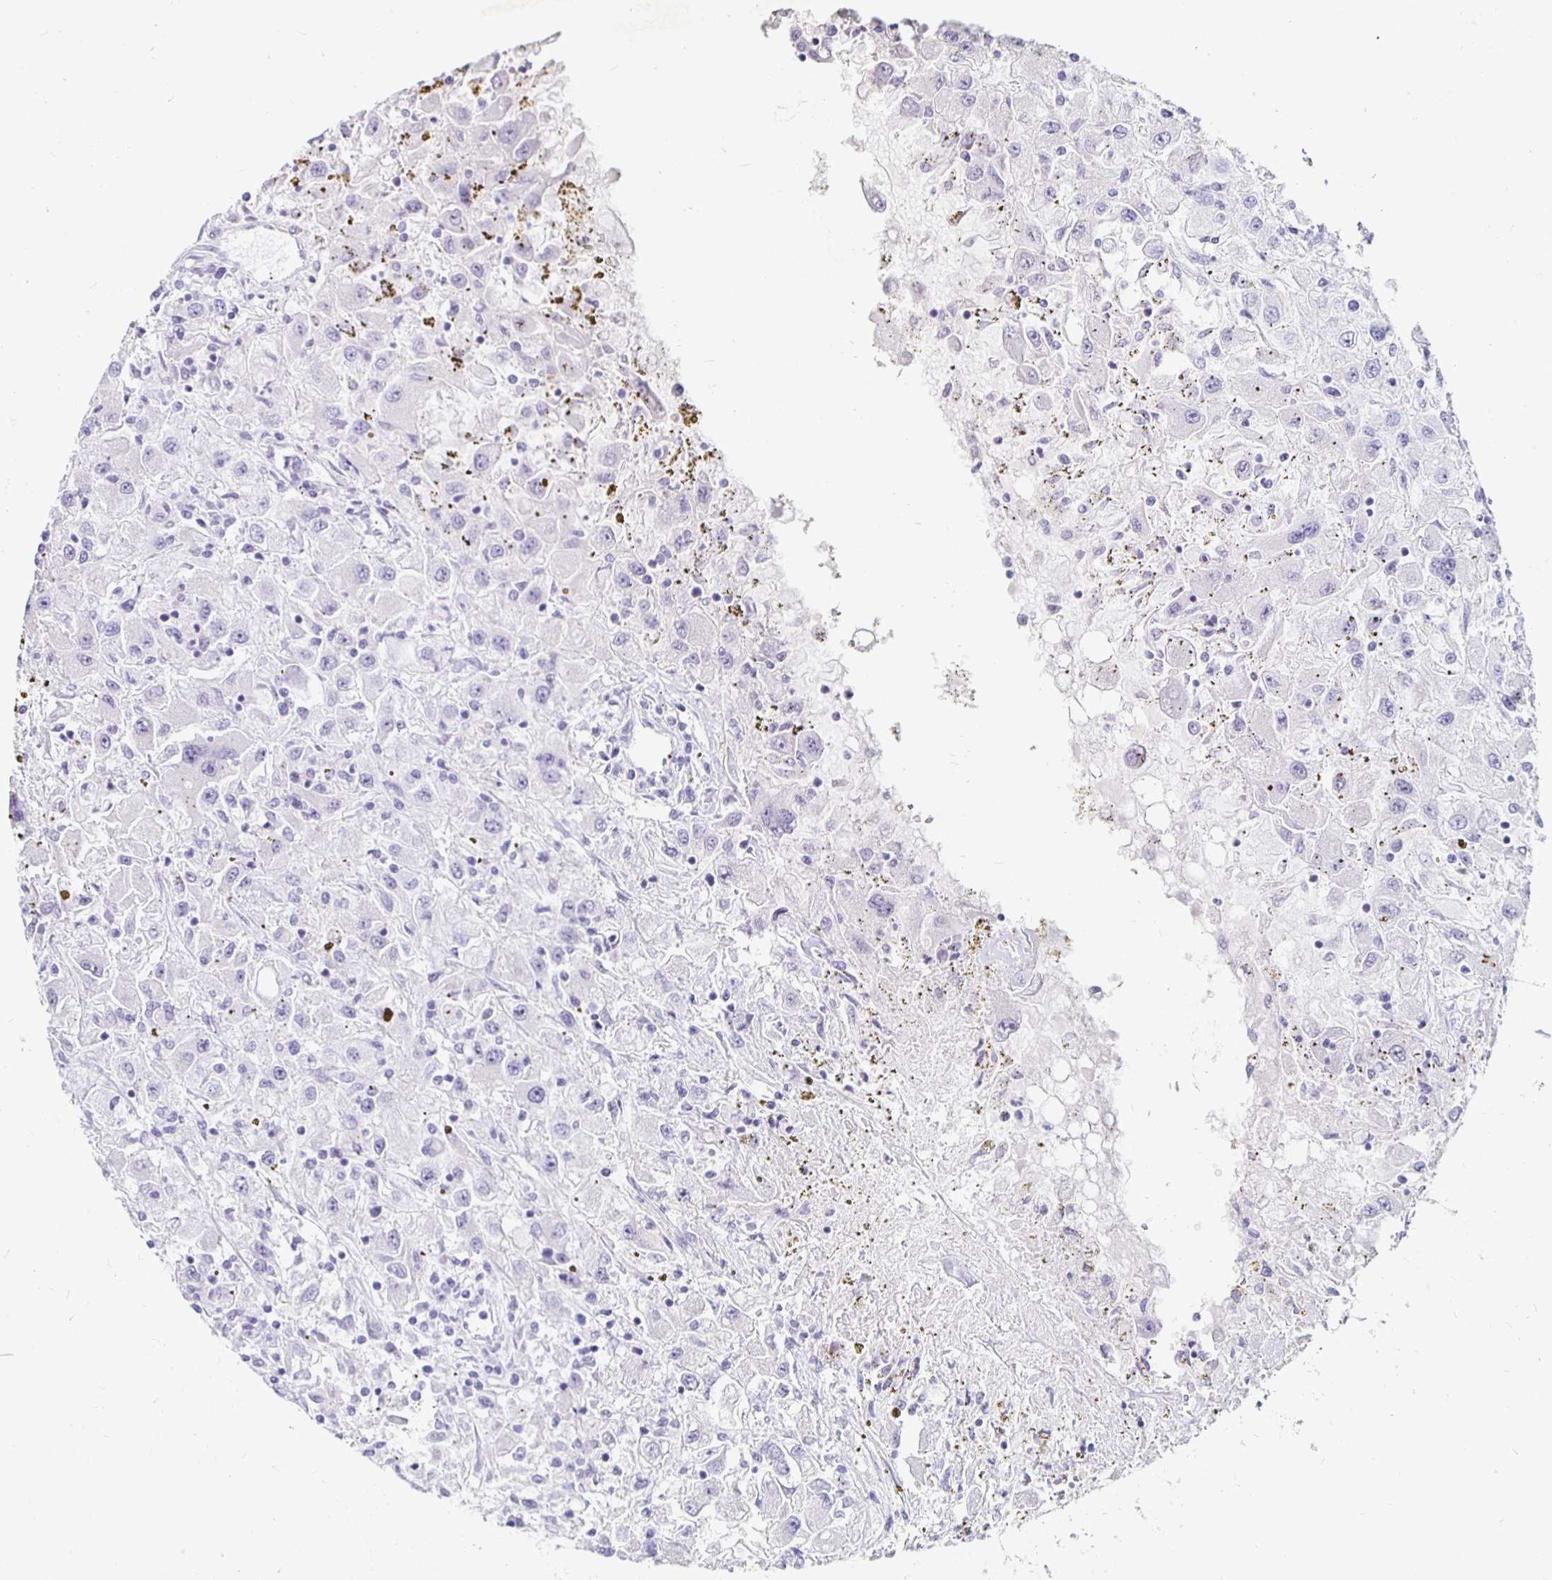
{"staining": {"intensity": "negative", "quantity": "none", "location": "none"}, "tissue": "renal cancer", "cell_type": "Tumor cells", "image_type": "cancer", "snomed": [{"axis": "morphology", "description": "Adenocarcinoma, NOS"}, {"axis": "topography", "description": "Kidney"}], "caption": "Renal cancer (adenocarcinoma) was stained to show a protein in brown. There is no significant staining in tumor cells.", "gene": "KCNQ2", "patient": {"sex": "female", "age": 67}}